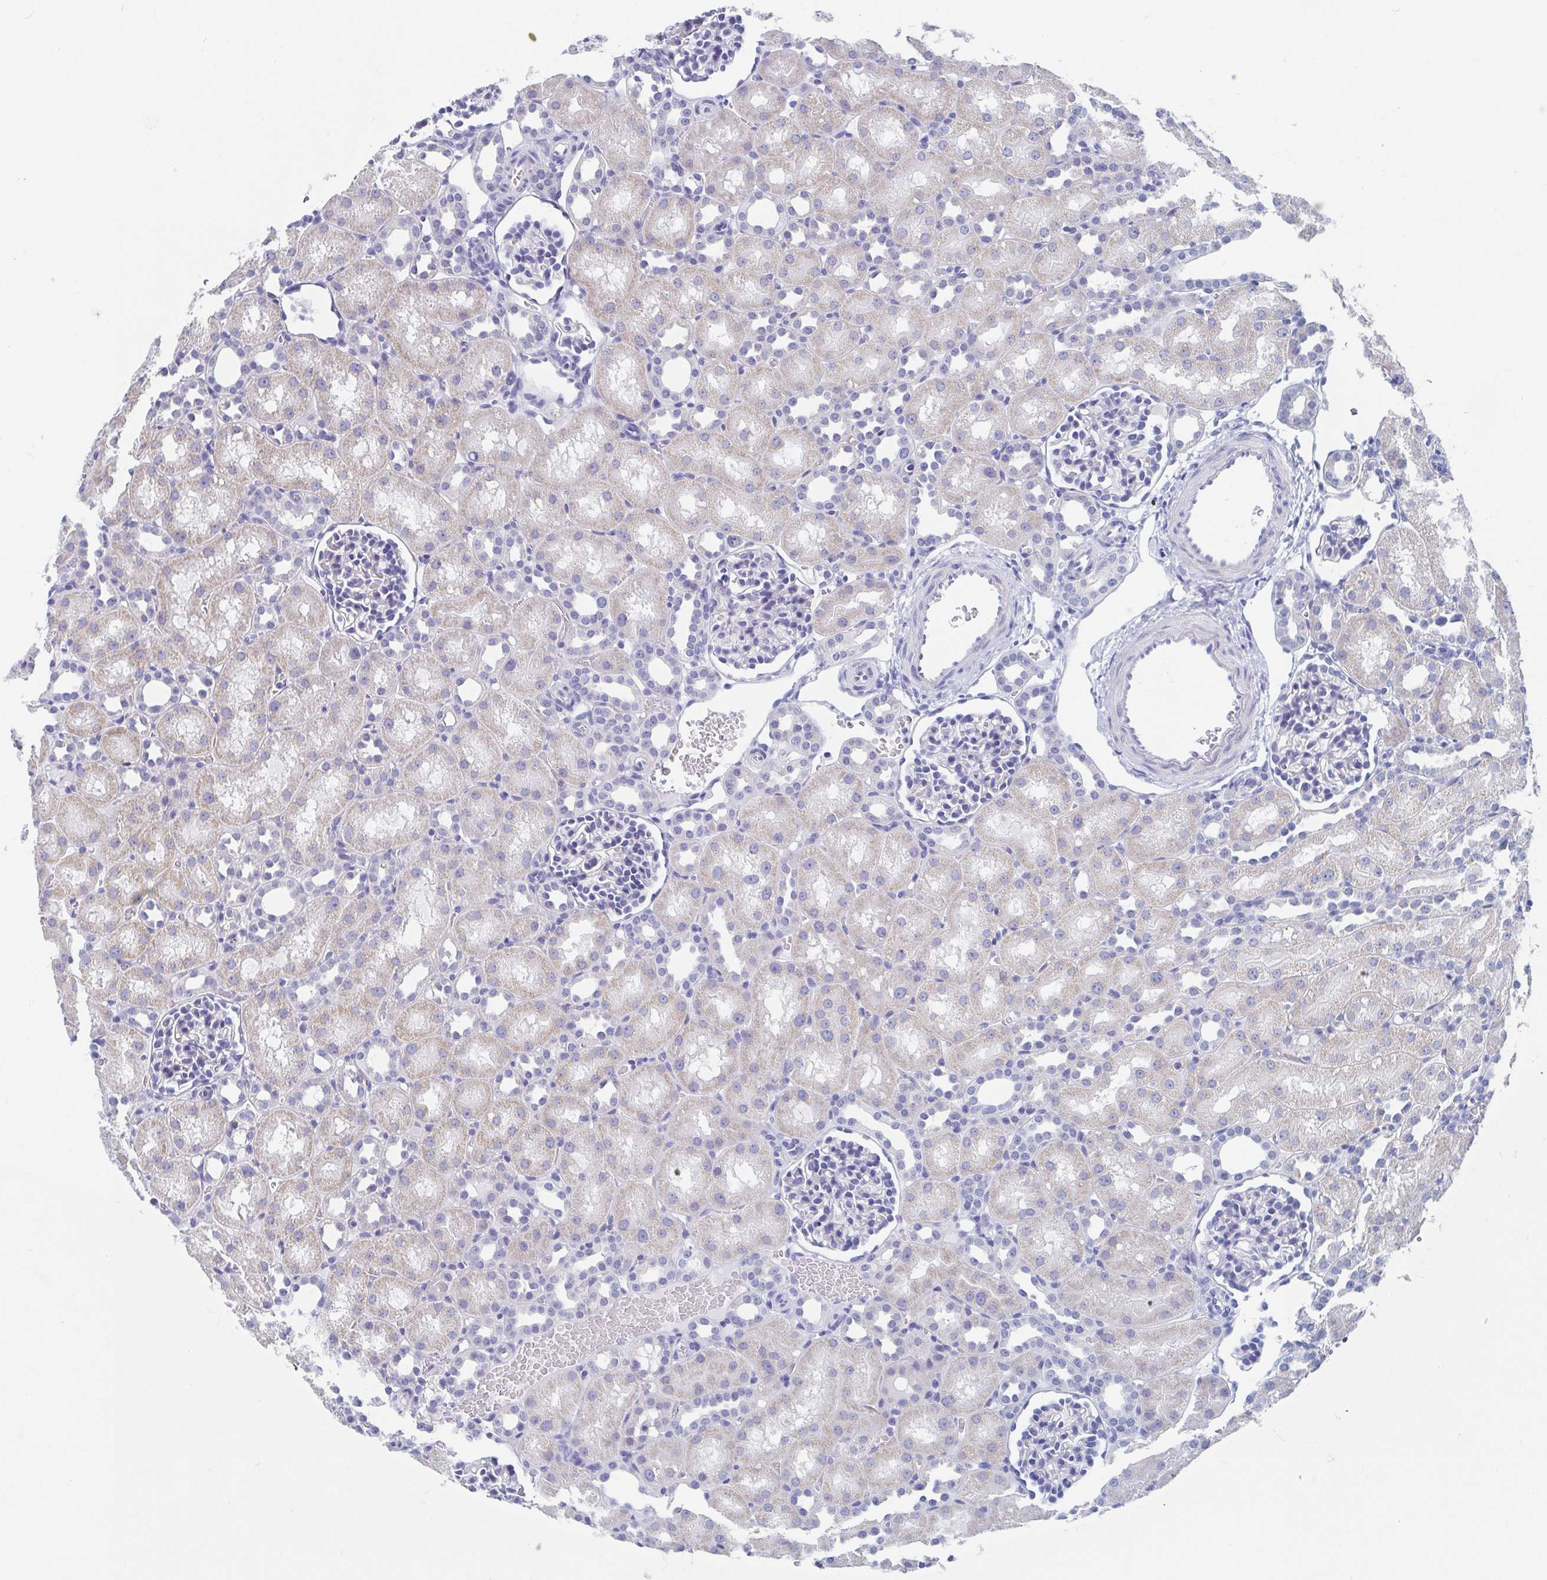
{"staining": {"intensity": "negative", "quantity": "none", "location": "none"}, "tissue": "kidney", "cell_type": "Cells in glomeruli", "image_type": "normal", "snomed": [{"axis": "morphology", "description": "Normal tissue, NOS"}, {"axis": "topography", "description": "Kidney"}], "caption": "An immunohistochemistry (IHC) image of normal kidney is shown. There is no staining in cells in glomeruli of kidney. (DAB (3,3'-diaminobenzidine) immunohistochemistry (IHC) visualized using brightfield microscopy, high magnification).", "gene": "SHCBP1L", "patient": {"sex": "male", "age": 1}}